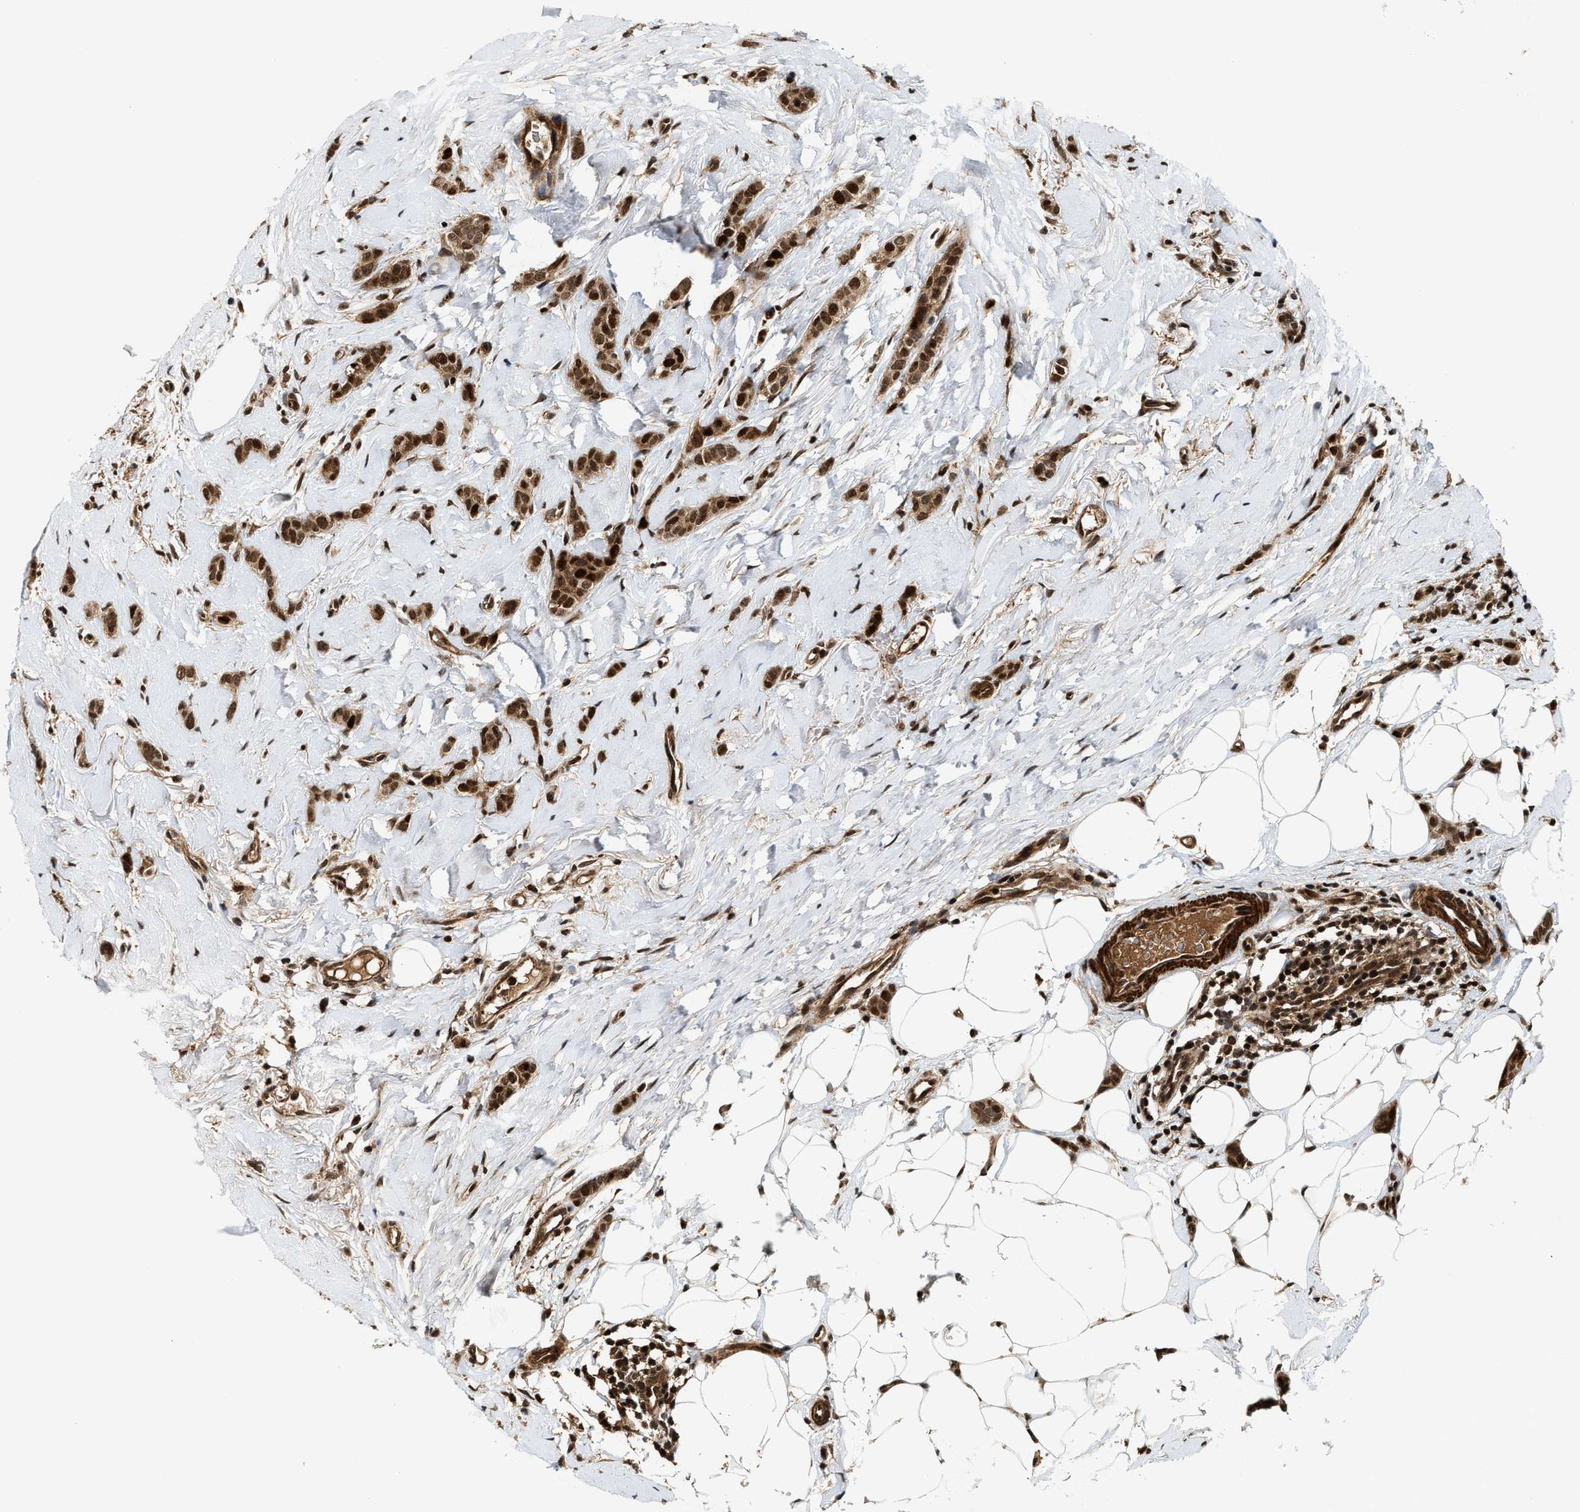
{"staining": {"intensity": "strong", "quantity": ">75%", "location": "cytoplasmic/membranous,nuclear"}, "tissue": "breast cancer", "cell_type": "Tumor cells", "image_type": "cancer", "snomed": [{"axis": "morphology", "description": "Lobular carcinoma"}, {"axis": "topography", "description": "Skin"}, {"axis": "topography", "description": "Breast"}], "caption": "High-power microscopy captured an immunohistochemistry histopathology image of breast cancer (lobular carcinoma), revealing strong cytoplasmic/membranous and nuclear staining in about >75% of tumor cells. Using DAB (brown) and hematoxylin (blue) stains, captured at high magnification using brightfield microscopy.", "gene": "MDM2", "patient": {"sex": "female", "age": 46}}